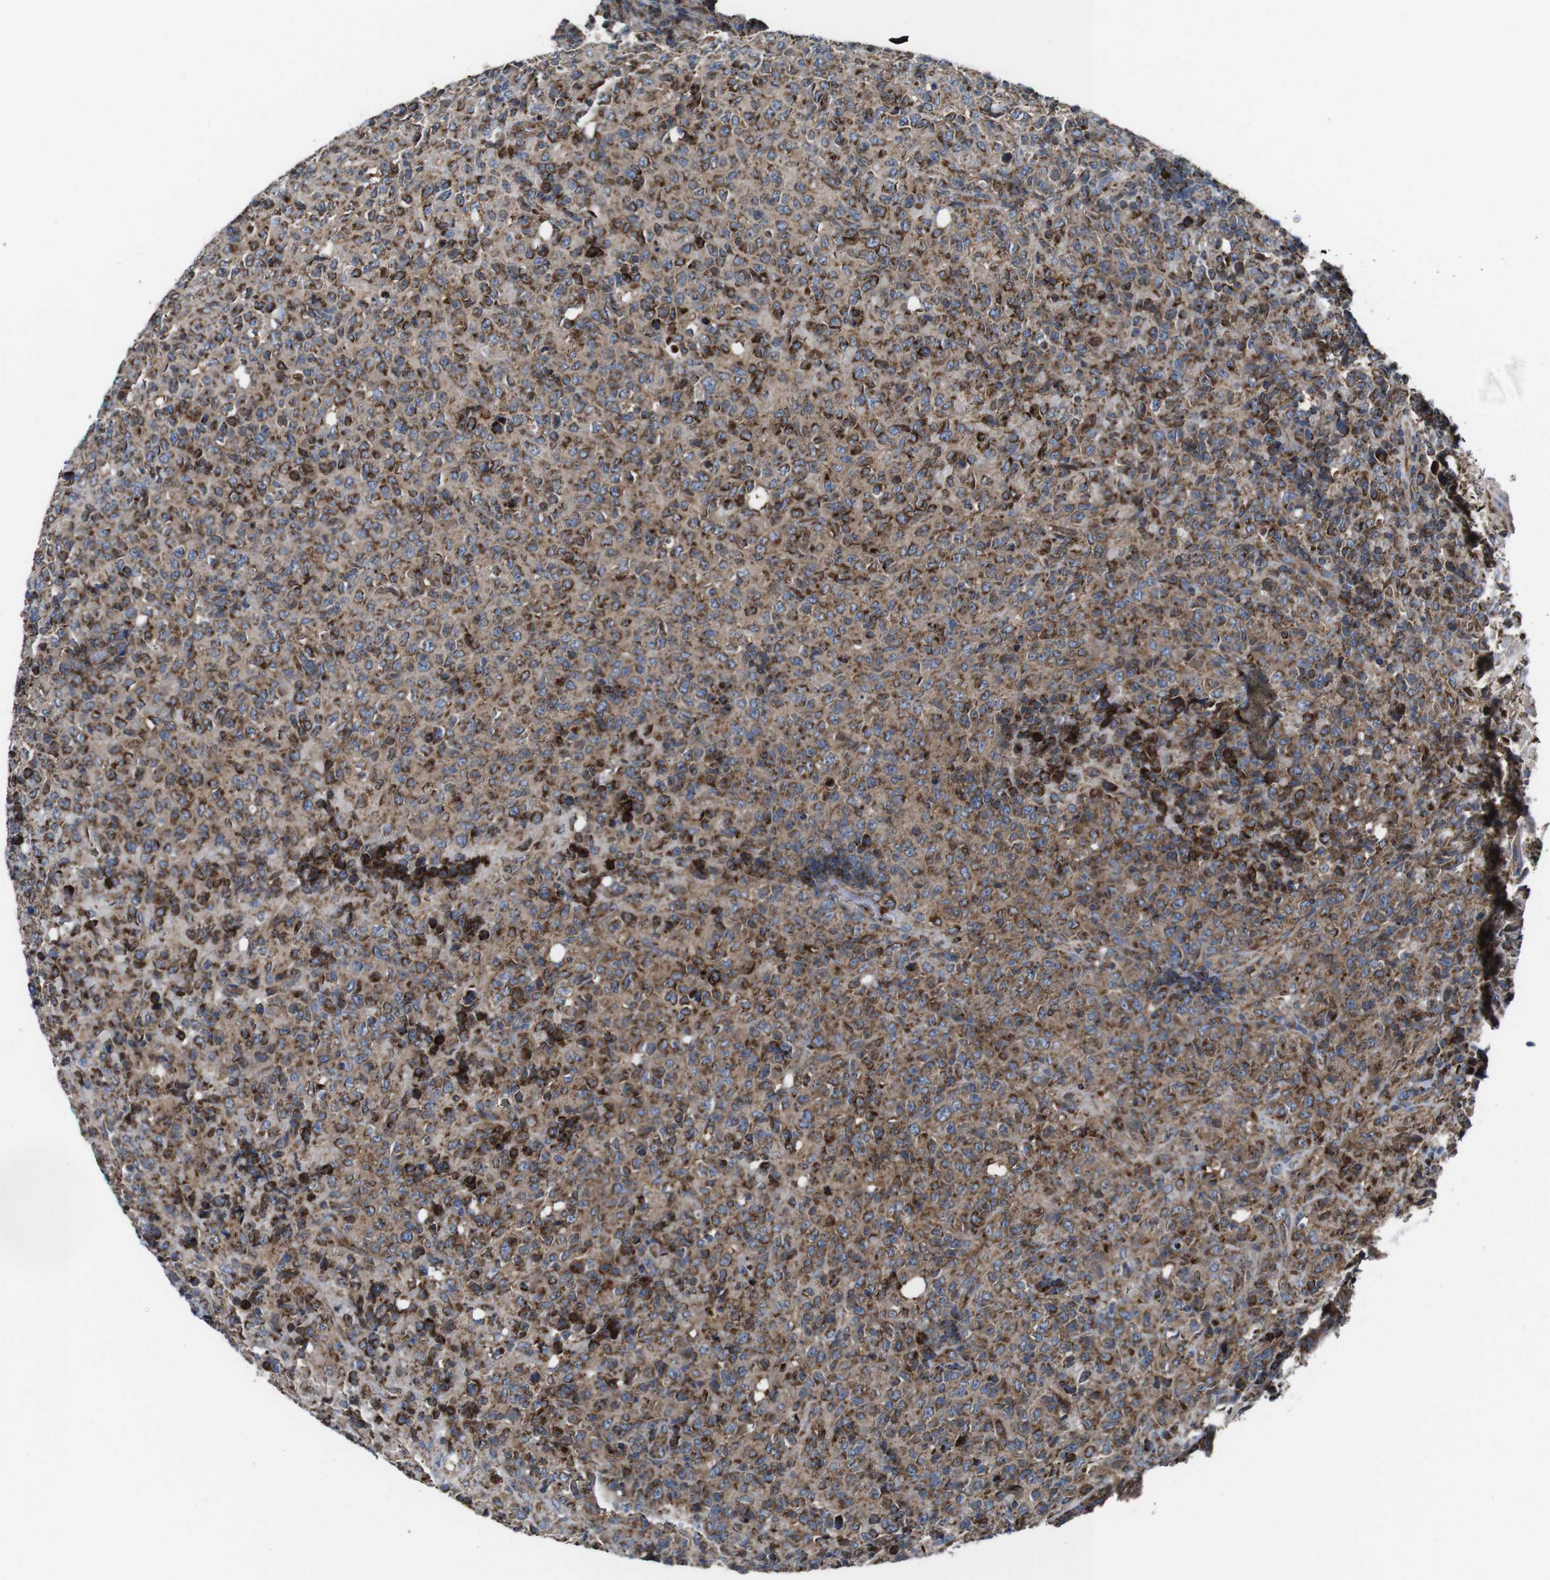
{"staining": {"intensity": "strong", "quantity": "25%-75%", "location": "cytoplasmic/membranous"}, "tissue": "lymphoma", "cell_type": "Tumor cells", "image_type": "cancer", "snomed": [{"axis": "morphology", "description": "Malignant lymphoma, non-Hodgkin's type, High grade"}, {"axis": "topography", "description": "Tonsil"}], "caption": "IHC of human malignant lymphoma, non-Hodgkin's type (high-grade) demonstrates high levels of strong cytoplasmic/membranous positivity in approximately 25%-75% of tumor cells.", "gene": "HK1", "patient": {"sex": "female", "age": 36}}